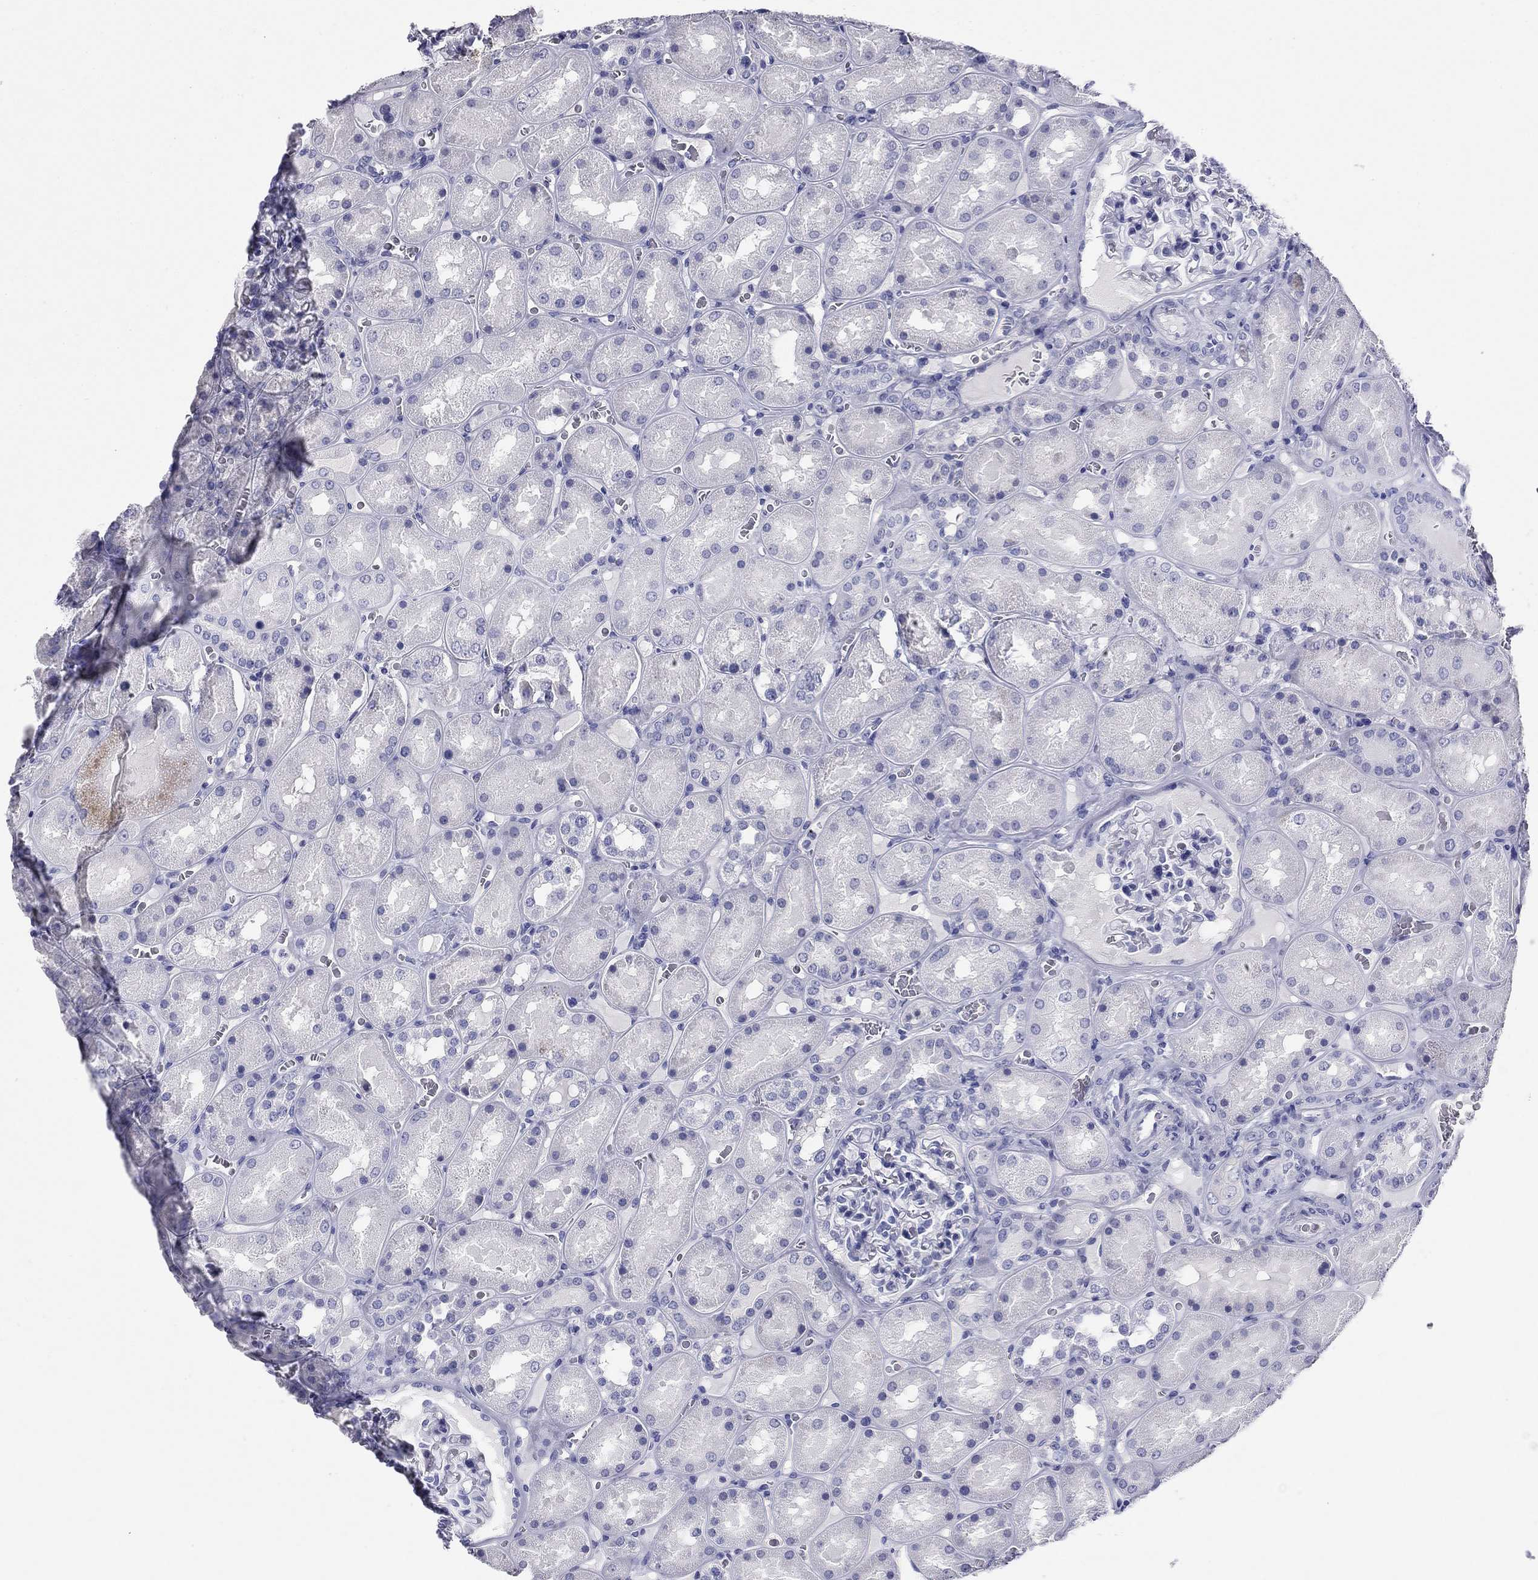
{"staining": {"intensity": "negative", "quantity": "none", "location": "none"}, "tissue": "kidney", "cell_type": "Cells in glomeruli", "image_type": "normal", "snomed": [{"axis": "morphology", "description": "Normal tissue, NOS"}, {"axis": "topography", "description": "Kidney"}], "caption": "The image shows no significant positivity in cells in glomeruli of kidney. The staining was performed using DAB (3,3'-diaminobenzidine) to visualize the protein expression in brown, while the nuclei were stained in blue with hematoxylin (Magnification: 20x).", "gene": "NPPA", "patient": {"sex": "male", "age": 73}}